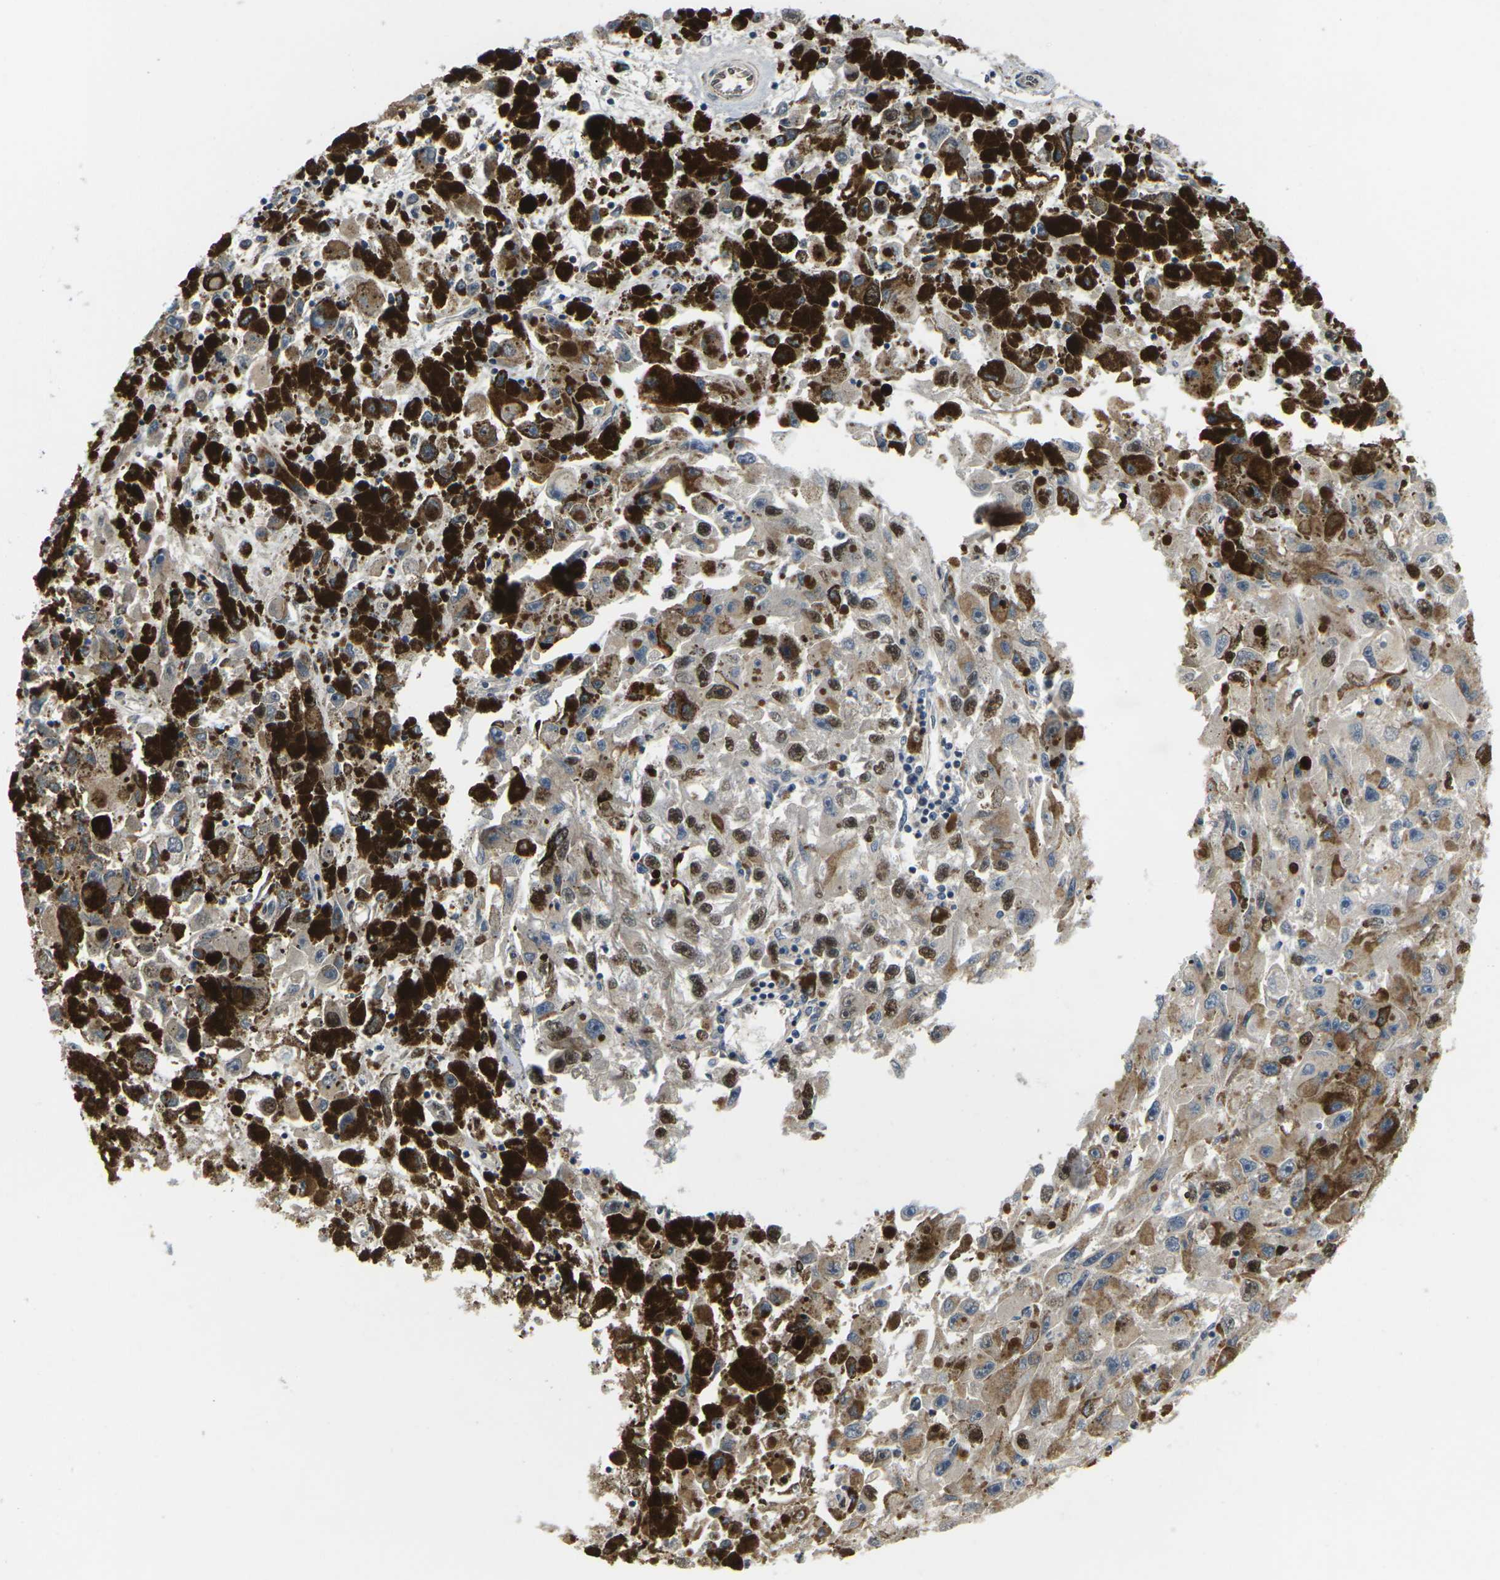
{"staining": {"intensity": "moderate", "quantity": "<25%", "location": "cytoplasmic/membranous,nuclear"}, "tissue": "melanoma", "cell_type": "Tumor cells", "image_type": "cancer", "snomed": [{"axis": "morphology", "description": "Malignant melanoma, NOS"}, {"axis": "topography", "description": "Skin"}], "caption": "A photomicrograph showing moderate cytoplasmic/membranous and nuclear expression in about <25% of tumor cells in malignant melanoma, as visualized by brown immunohistochemical staining.", "gene": "ERBB4", "patient": {"sex": "female", "age": 104}}